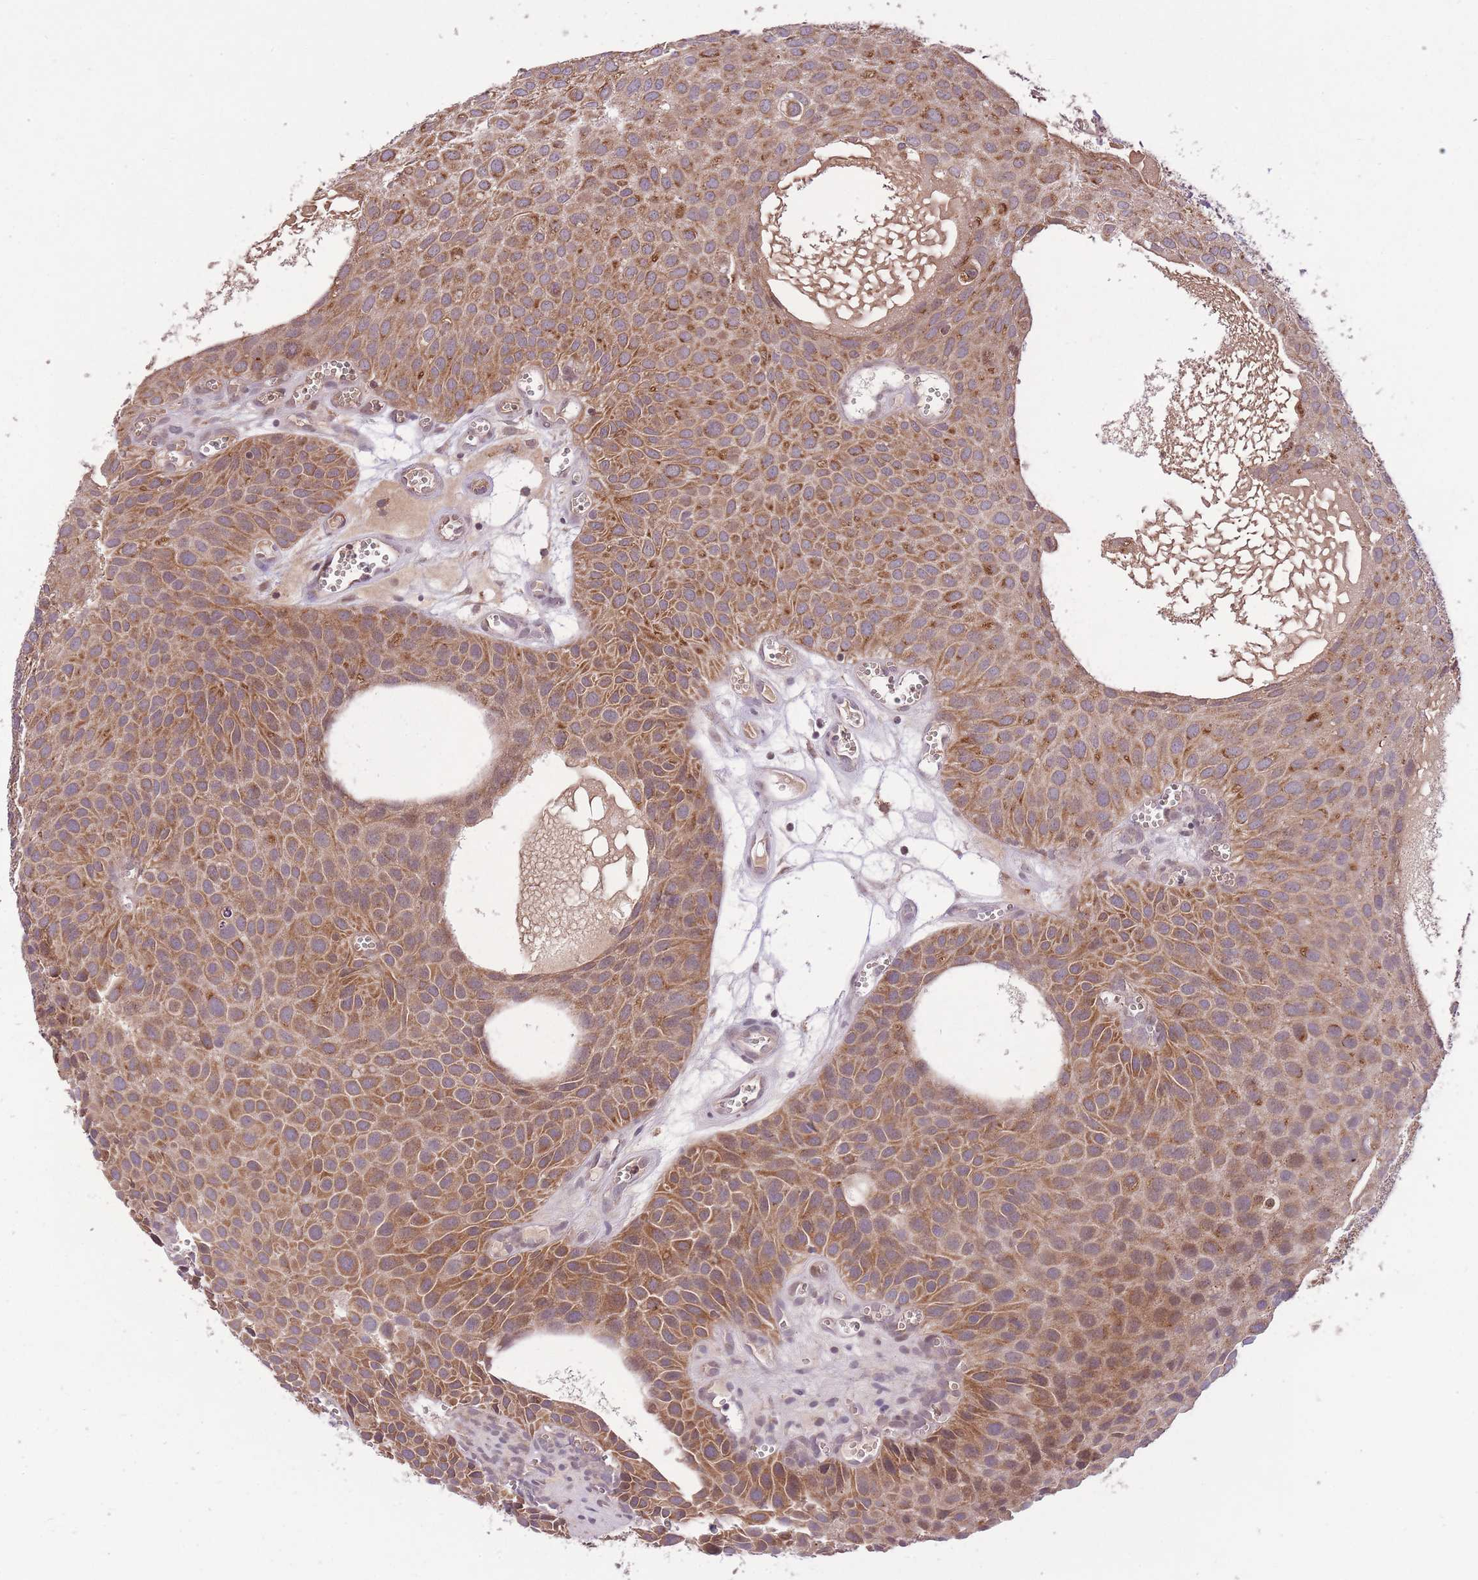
{"staining": {"intensity": "moderate", "quantity": ">75%", "location": "cytoplasmic/membranous"}, "tissue": "urothelial cancer", "cell_type": "Tumor cells", "image_type": "cancer", "snomed": [{"axis": "morphology", "description": "Urothelial carcinoma, Low grade"}, {"axis": "topography", "description": "Urinary bladder"}], "caption": "A micrograph of human urothelial carcinoma (low-grade) stained for a protein exhibits moderate cytoplasmic/membranous brown staining in tumor cells.", "gene": "POLR3F", "patient": {"sex": "male", "age": 88}}